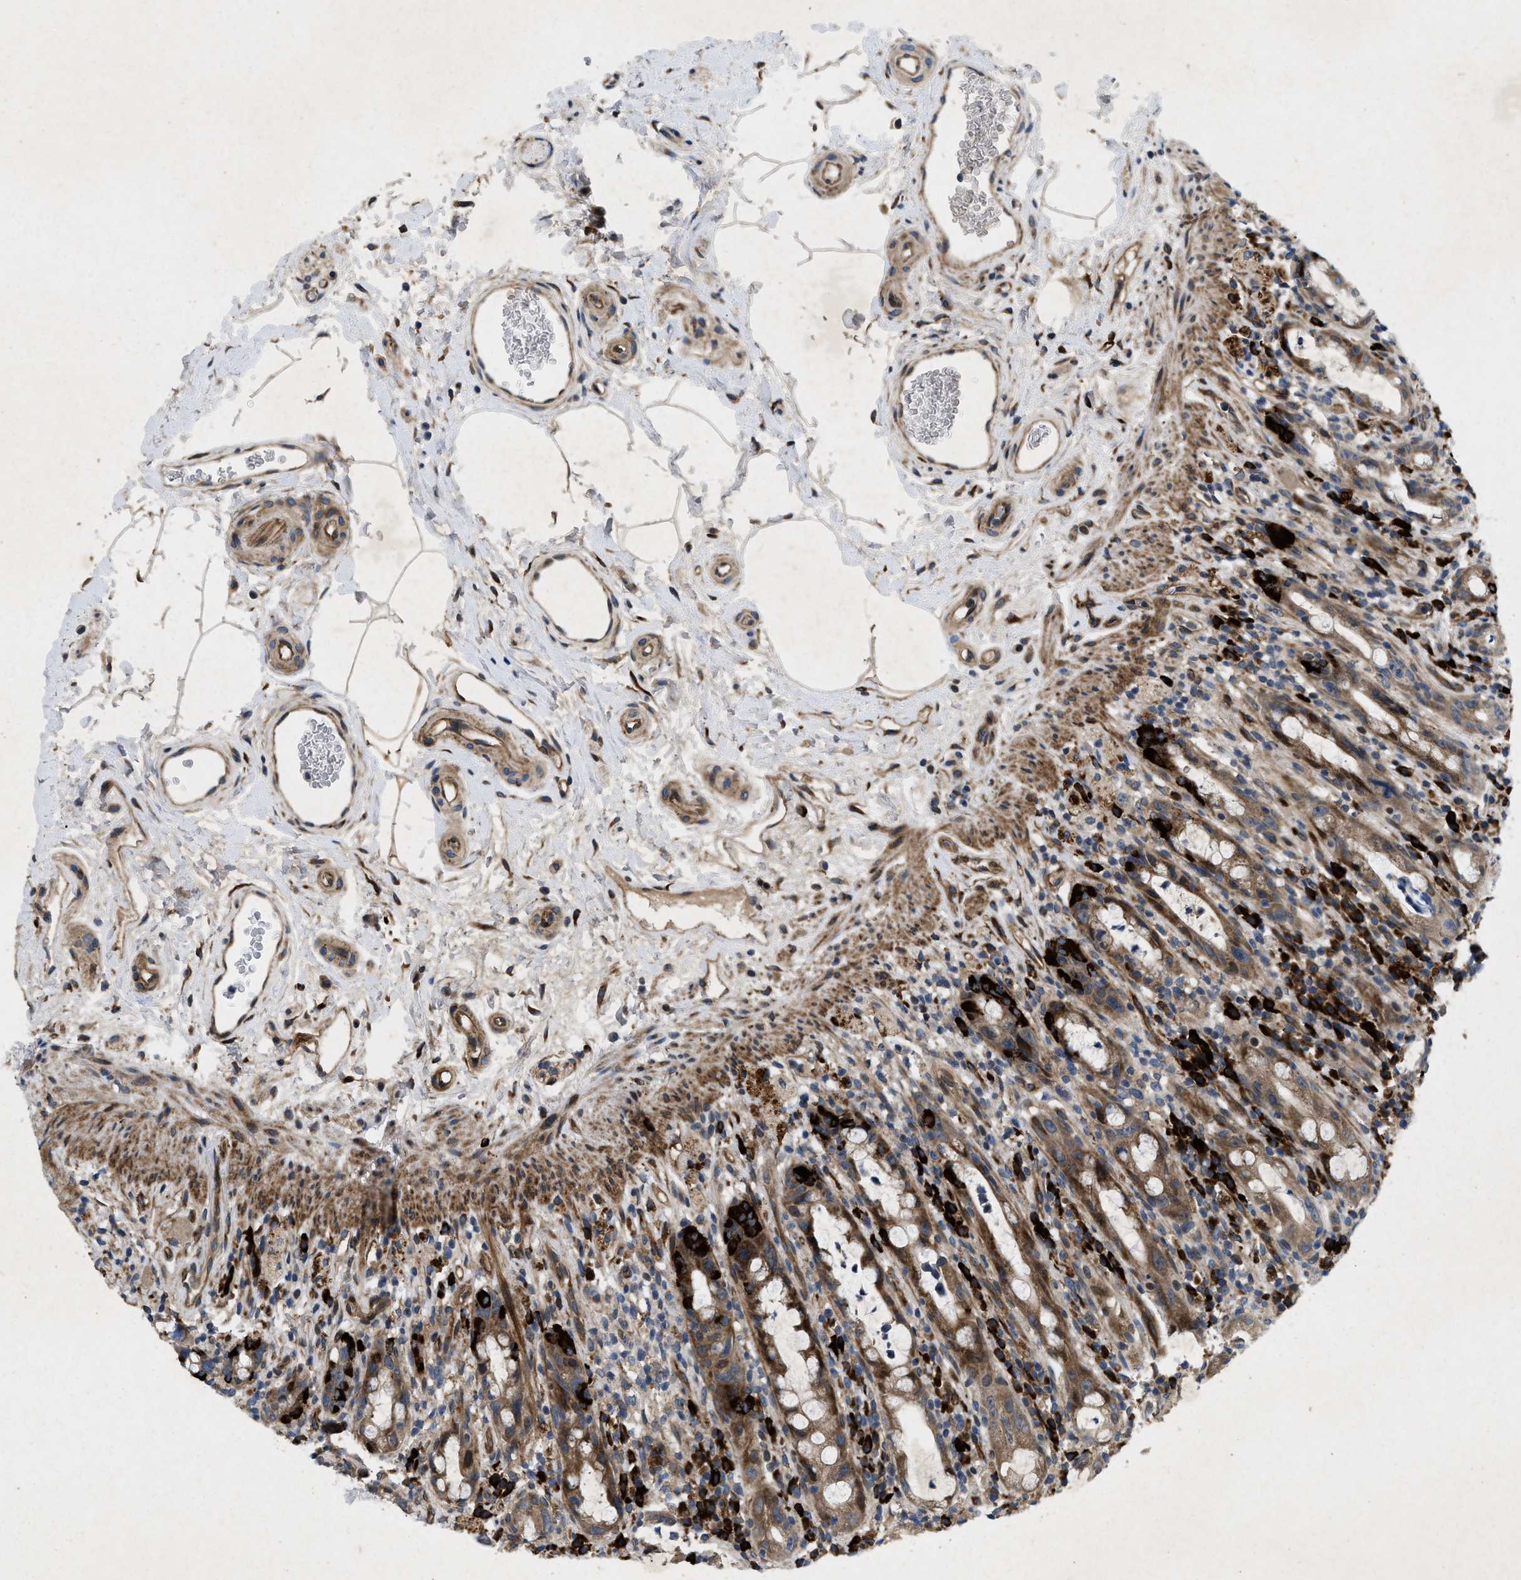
{"staining": {"intensity": "strong", "quantity": ">75%", "location": "cytoplasmic/membranous"}, "tissue": "rectum", "cell_type": "Glandular cells", "image_type": "normal", "snomed": [{"axis": "morphology", "description": "Normal tissue, NOS"}, {"axis": "topography", "description": "Rectum"}], "caption": "Immunohistochemistry staining of benign rectum, which reveals high levels of strong cytoplasmic/membranous positivity in approximately >75% of glandular cells indicating strong cytoplasmic/membranous protein expression. The staining was performed using DAB (3,3'-diaminobenzidine) (brown) for protein detection and nuclei were counterstained in hematoxylin (blue).", "gene": "HSPA12B", "patient": {"sex": "male", "age": 44}}